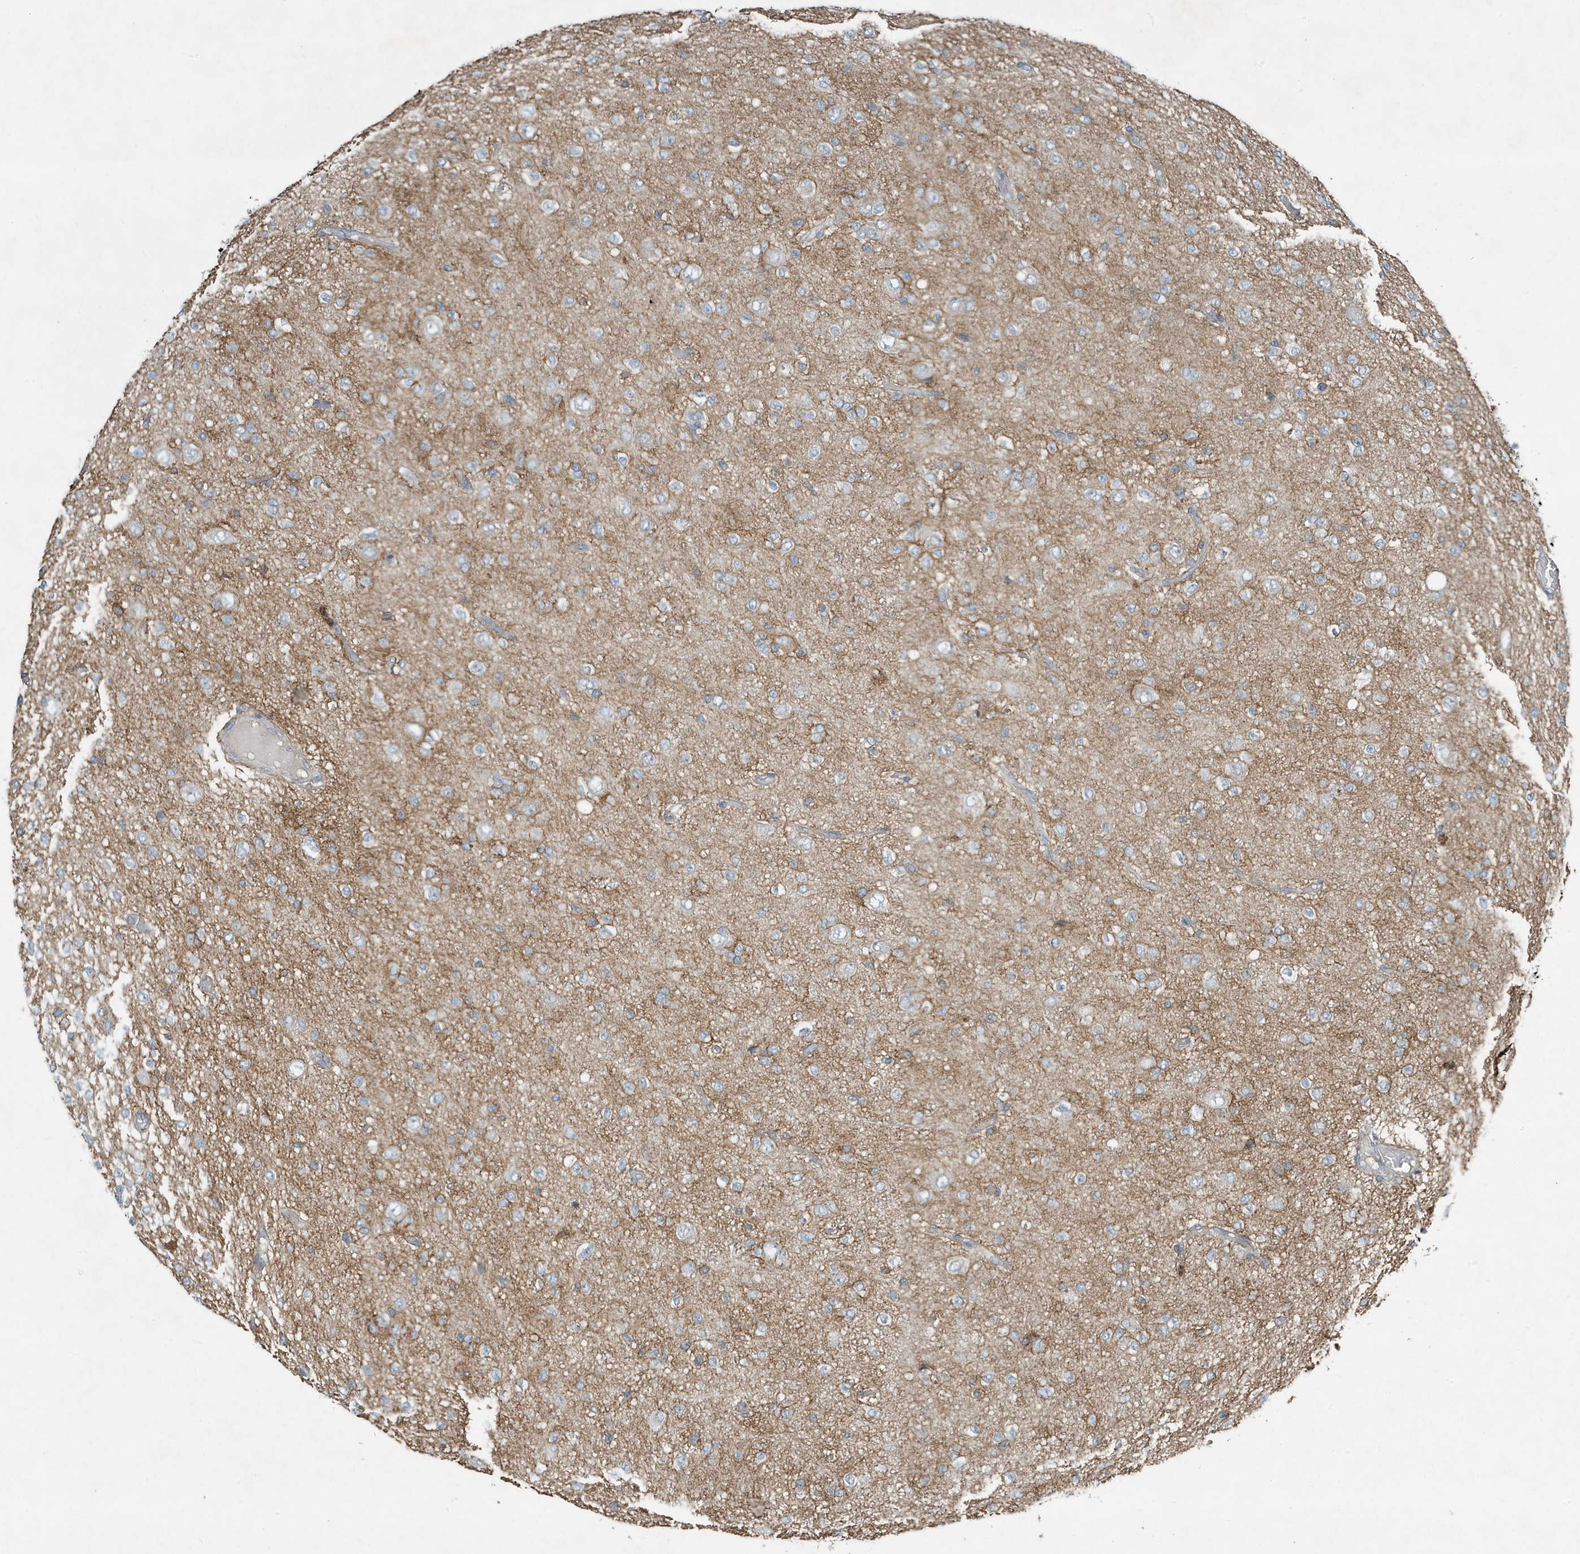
{"staining": {"intensity": "moderate", "quantity": "<25%", "location": "cytoplasmic/membranous"}, "tissue": "glioma", "cell_type": "Tumor cells", "image_type": "cancer", "snomed": [{"axis": "morphology", "description": "Glioma, malignant, High grade"}, {"axis": "topography", "description": "pancreas cauda"}], "caption": "Brown immunohistochemical staining in malignant high-grade glioma shows moderate cytoplasmic/membranous staining in approximately <25% of tumor cells.", "gene": "DAPP1", "patient": {"sex": "male", "age": 60}}